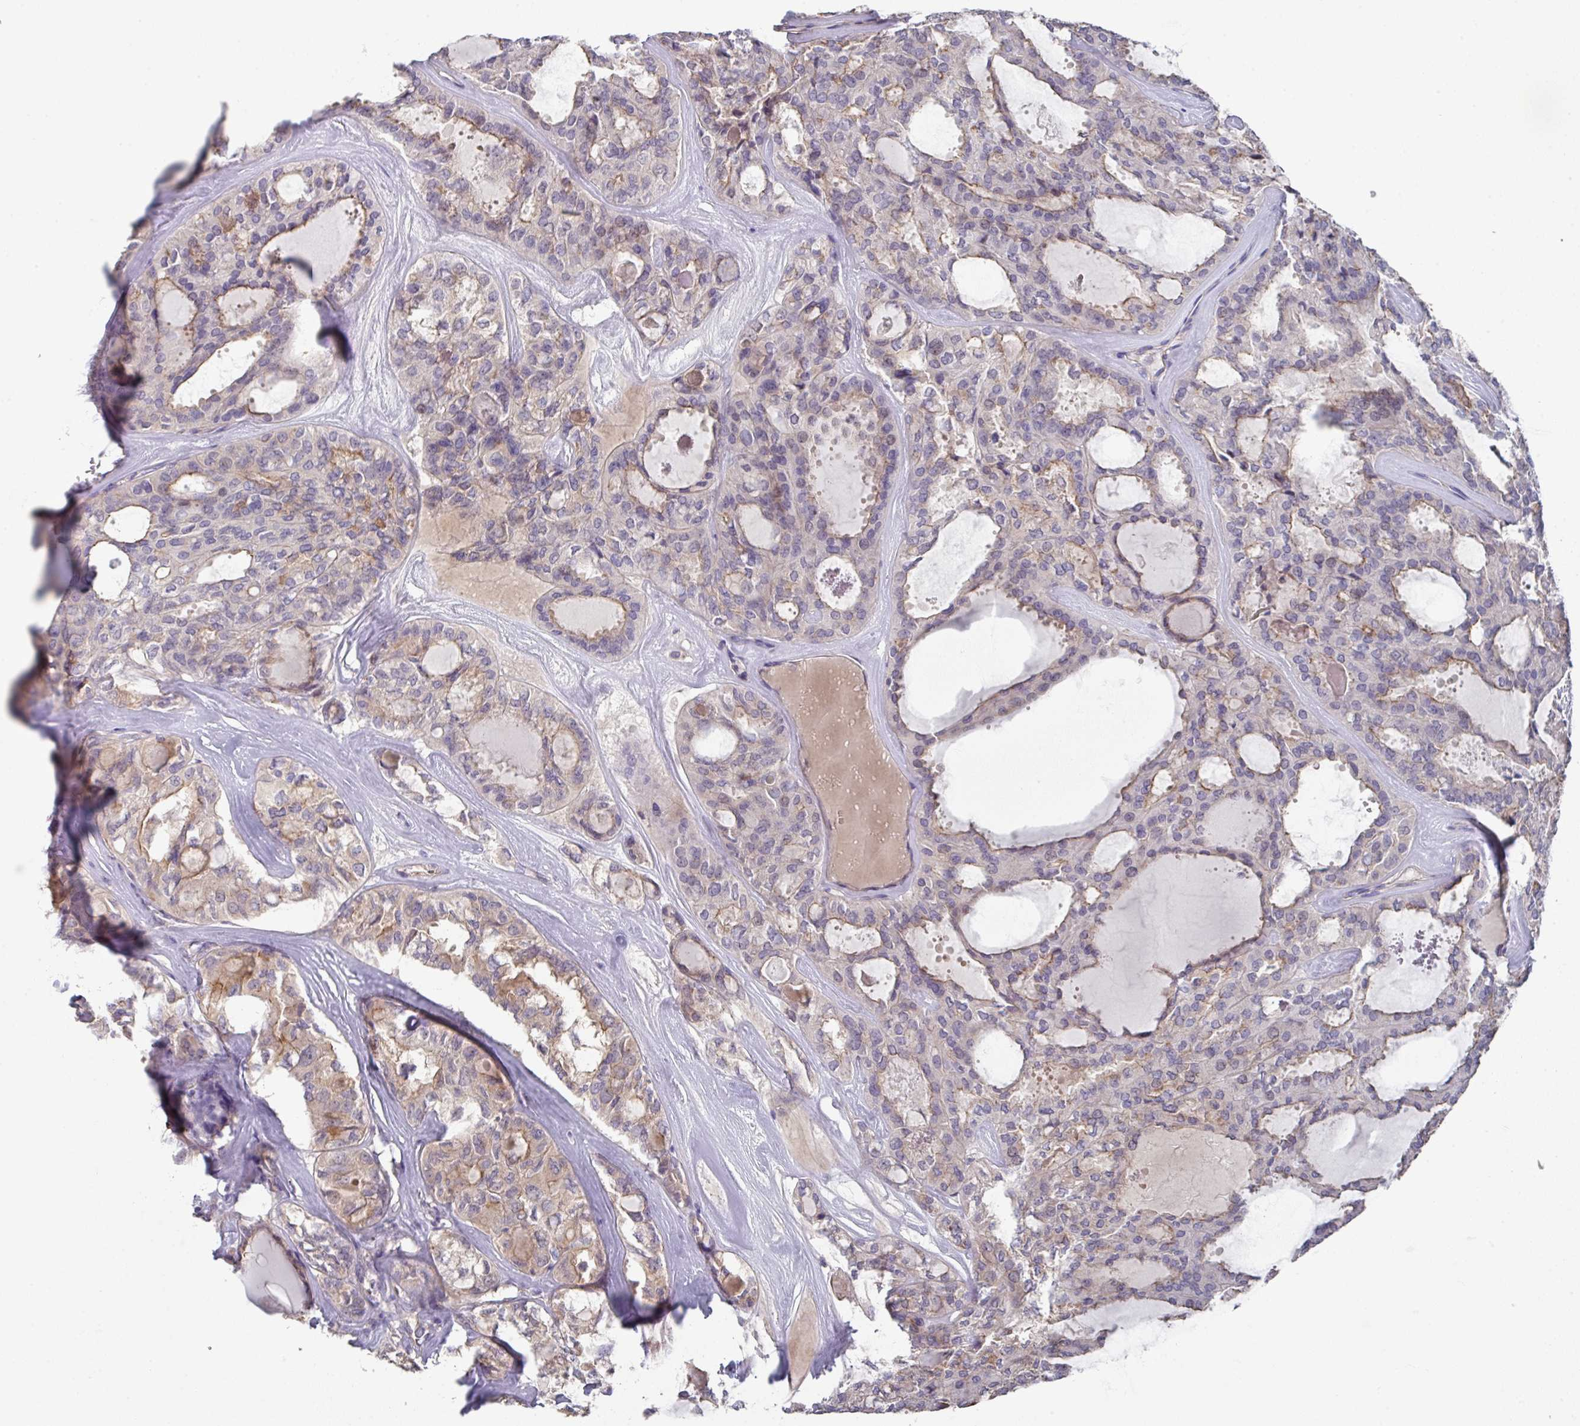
{"staining": {"intensity": "moderate", "quantity": "<25%", "location": "cytoplasmic/membranous"}, "tissue": "thyroid cancer", "cell_type": "Tumor cells", "image_type": "cancer", "snomed": [{"axis": "morphology", "description": "Follicular adenoma carcinoma, NOS"}, {"axis": "topography", "description": "Thyroid gland"}], "caption": "High-power microscopy captured an immunohistochemistry micrograph of thyroid cancer, revealing moderate cytoplasmic/membranous staining in about <25% of tumor cells. (brown staining indicates protein expression, while blue staining denotes nuclei).", "gene": "PRR5", "patient": {"sex": "male", "age": 75}}